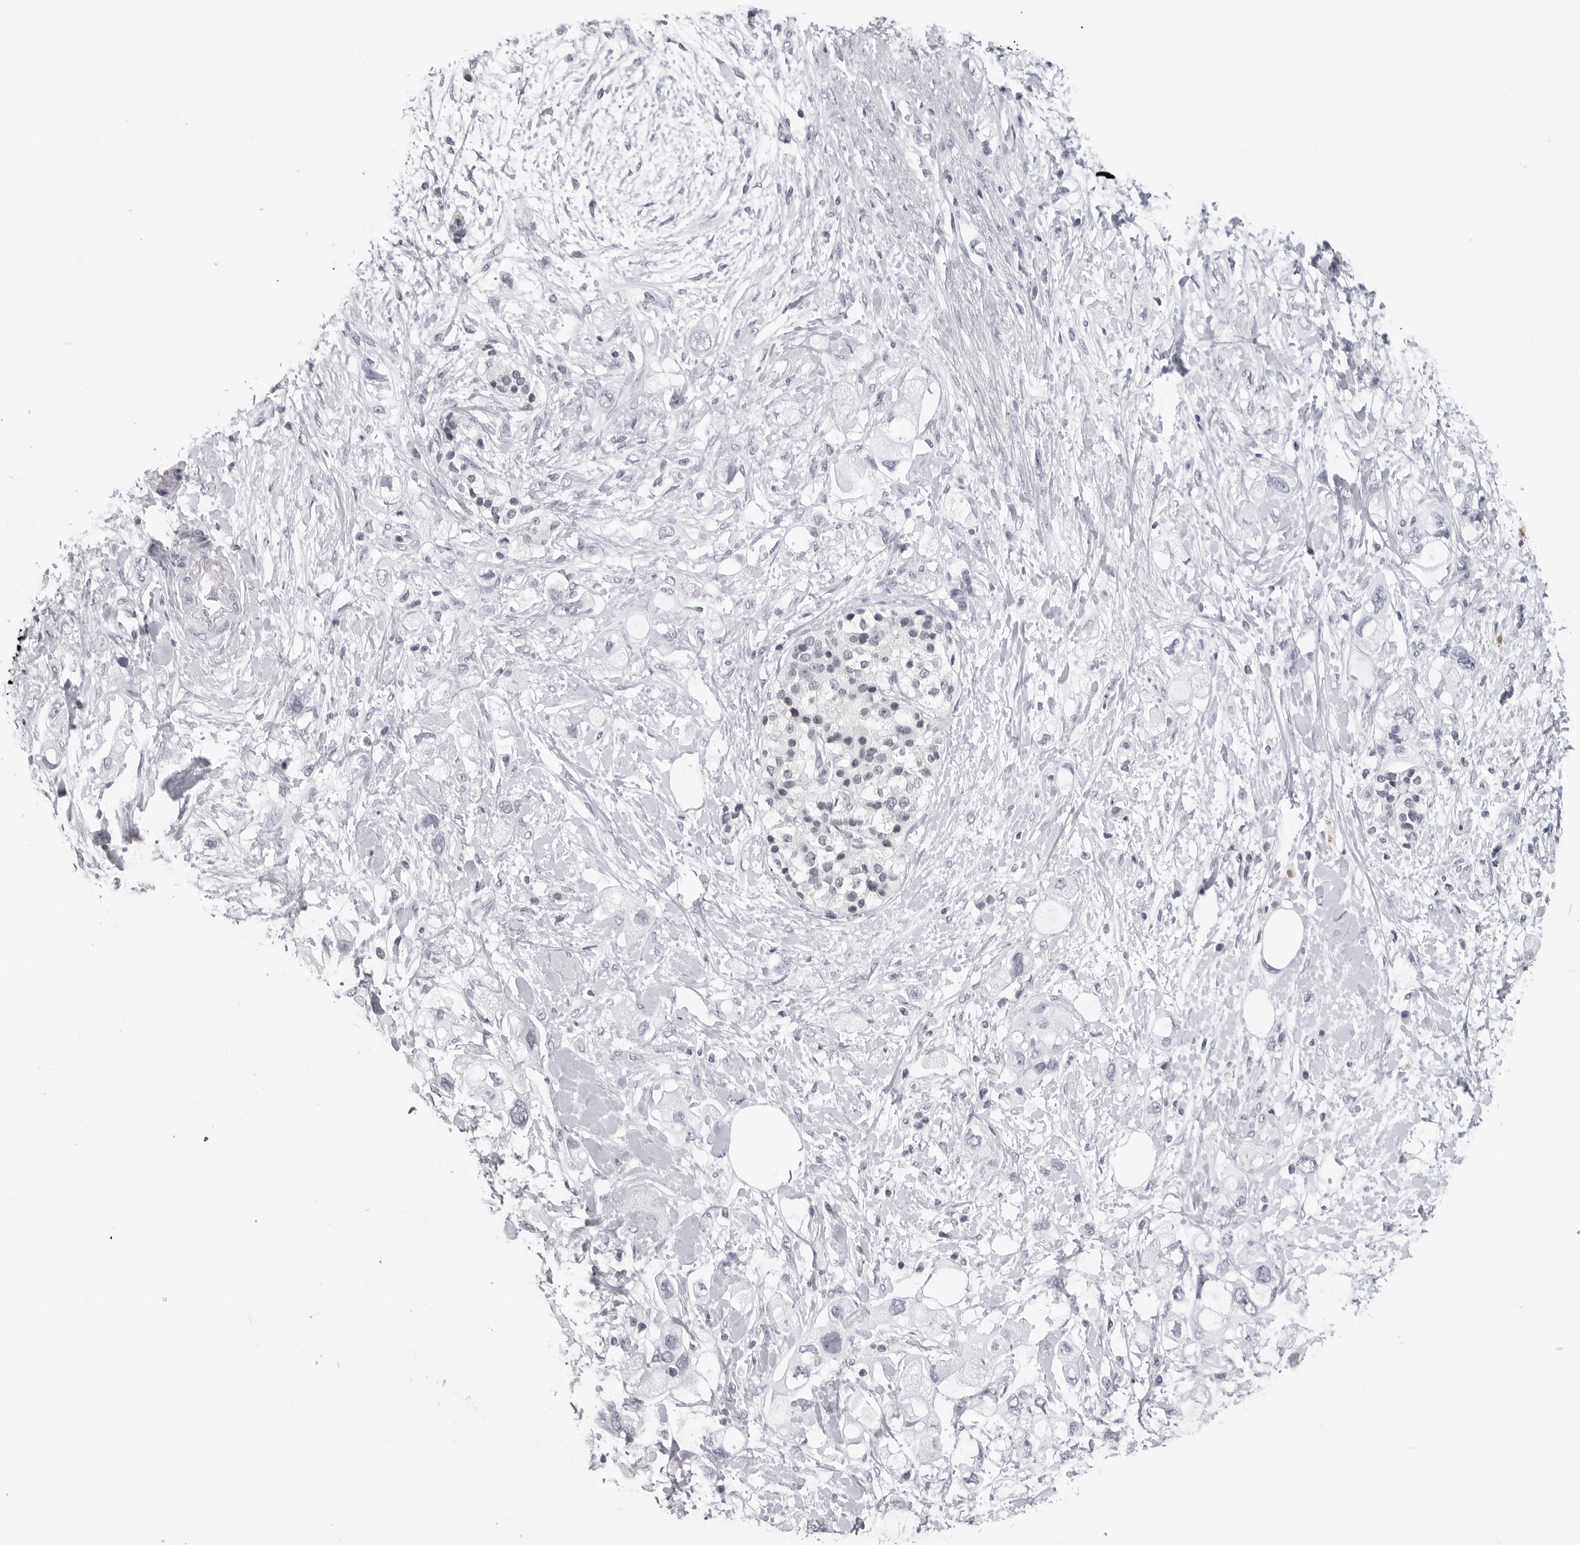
{"staining": {"intensity": "negative", "quantity": "none", "location": "none"}, "tissue": "pancreatic cancer", "cell_type": "Tumor cells", "image_type": "cancer", "snomed": [{"axis": "morphology", "description": "Adenocarcinoma, NOS"}, {"axis": "topography", "description": "Pancreas"}], "caption": "Pancreatic cancer (adenocarcinoma) was stained to show a protein in brown. There is no significant positivity in tumor cells.", "gene": "DDX54", "patient": {"sex": "female", "age": 56}}